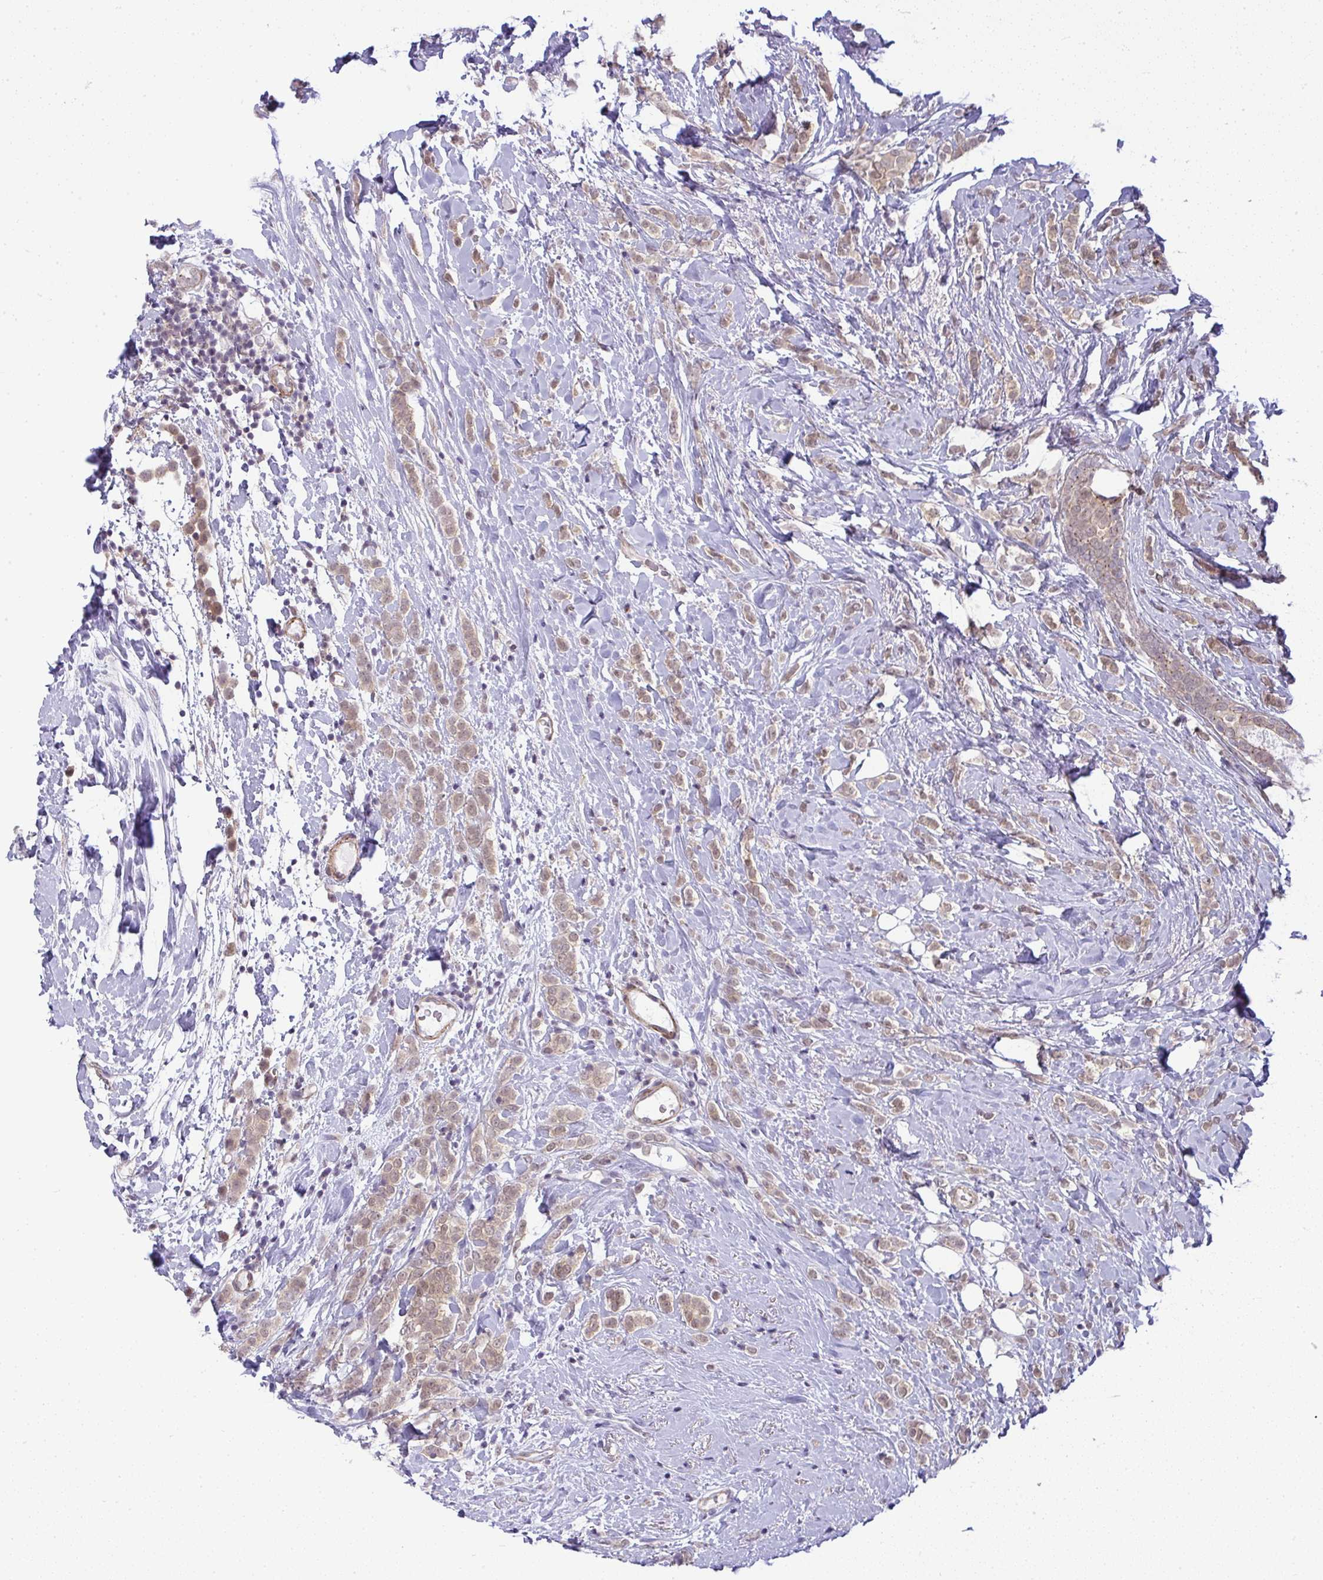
{"staining": {"intensity": "weak", "quantity": ">75%", "location": "nuclear"}, "tissue": "breast cancer", "cell_type": "Tumor cells", "image_type": "cancer", "snomed": [{"axis": "morphology", "description": "Lobular carcinoma"}, {"axis": "topography", "description": "Breast"}], "caption": "A photomicrograph showing weak nuclear expression in about >75% of tumor cells in lobular carcinoma (breast), as visualized by brown immunohistochemical staining.", "gene": "DZIP1", "patient": {"sex": "female", "age": 49}}